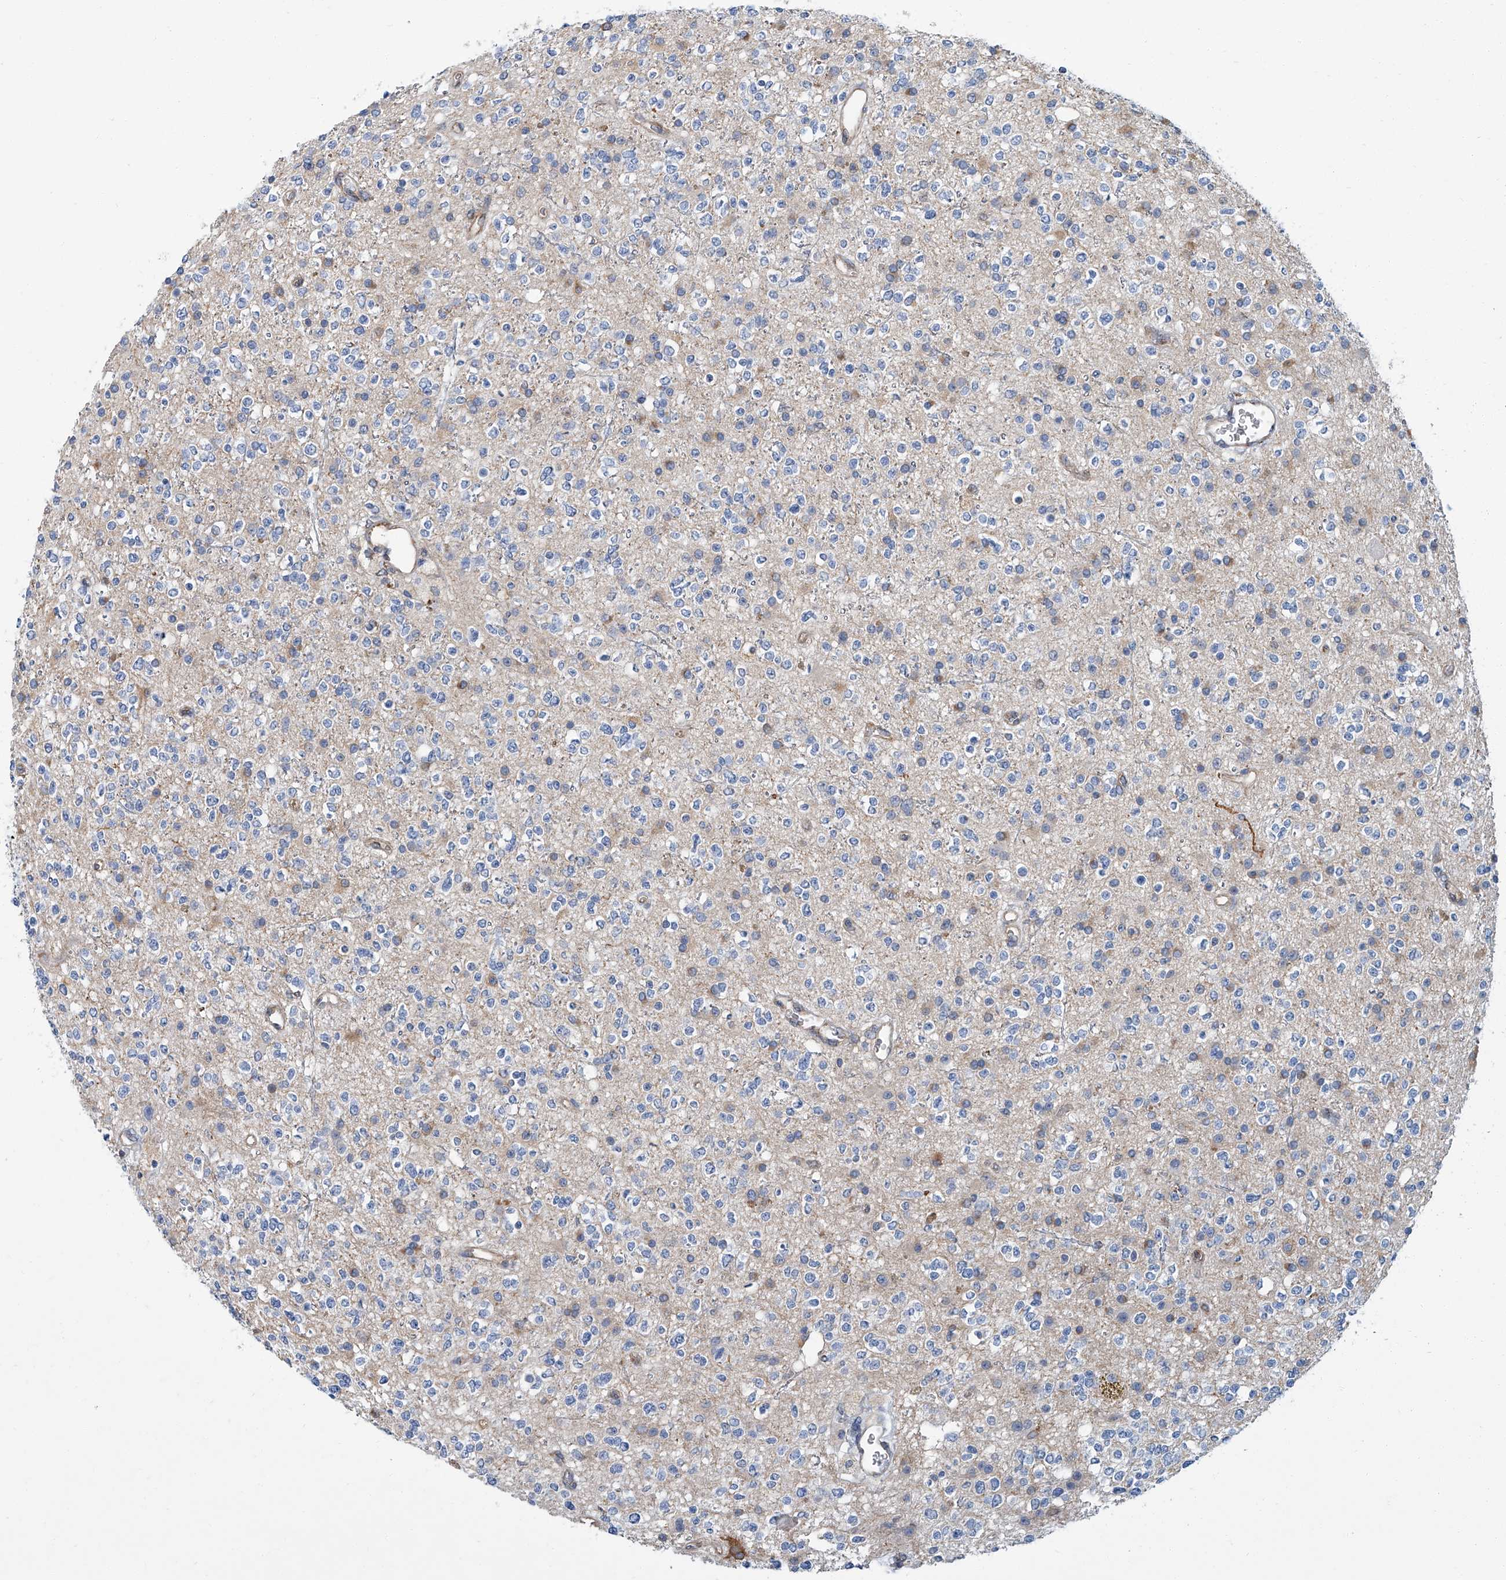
{"staining": {"intensity": "negative", "quantity": "none", "location": "none"}, "tissue": "glioma", "cell_type": "Tumor cells", "image_type": "cancer", "snomed": [{"axis": "morphology", "description": "Glioma, malignant, High grade"}, {"axis": "topography", "description": "Brain"}], "caption": "Immunohistochemical staining of glioma shows no significant positivity in tumor cells.", "gene": "PSMB10", "patient": {"sex": "male", "age": 34}}